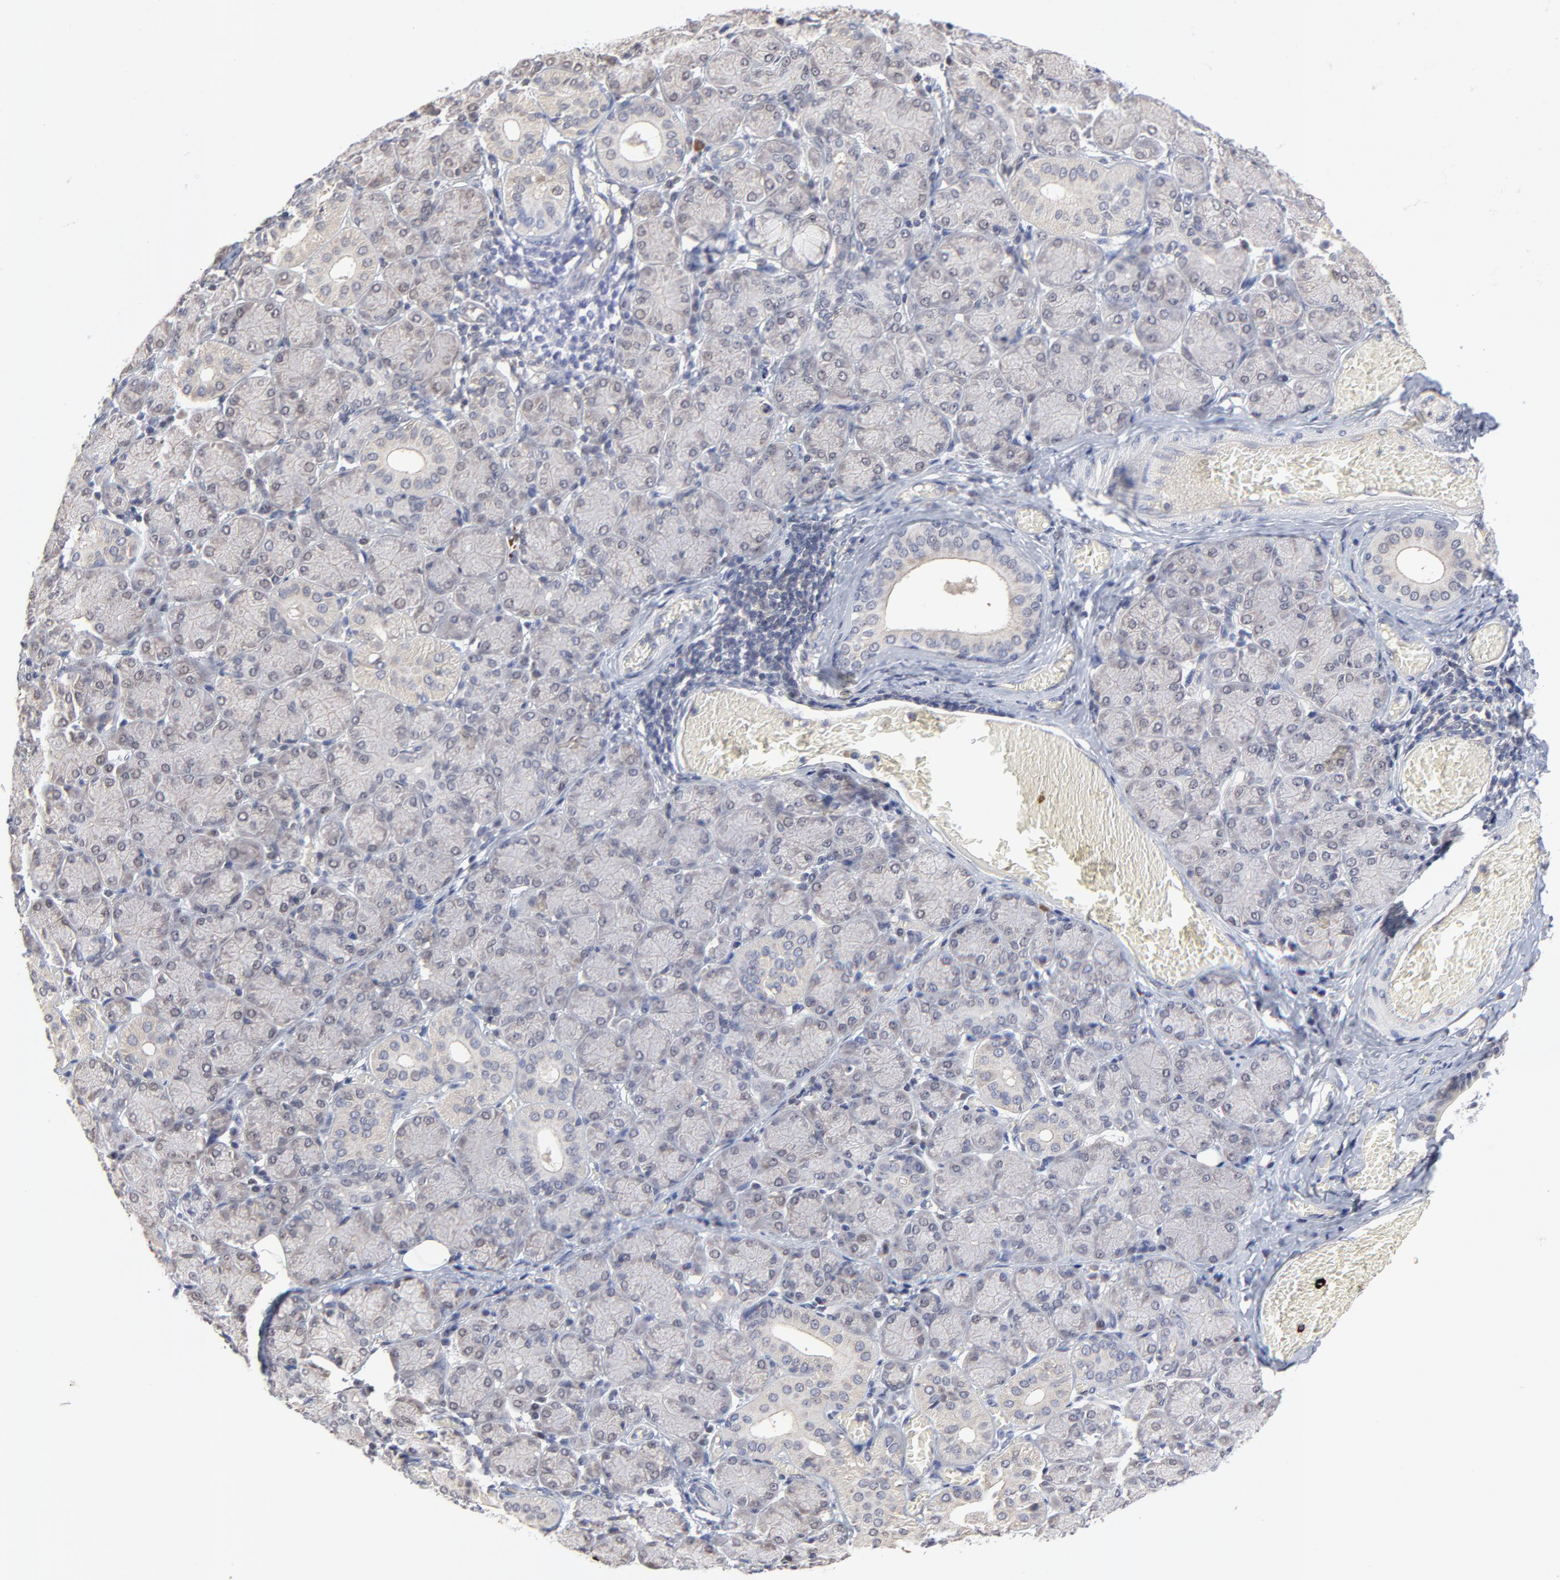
{"staining": {"intensity": "negative", "quantity": "none", "location": "none"}, "tissue": "salivary gland", "cell_type": "Glandular cells", "image_type": "normal", "snomed": [{"axis": "morphology", "description": "Normal tissue, NOS"}, {"axis": "topography", "description": "Salivary gland"}], "caption": "The photomicrograph demonstrates no significant positivity in glandular cells of salivary gland. (Stains: DAB immunohistochemistry with hematoxylin counter stain, Microscopy: brightfield microscopy at high magnification).", "gene": "ZNF157", "patient": {"sex": "female", "age": 24}}